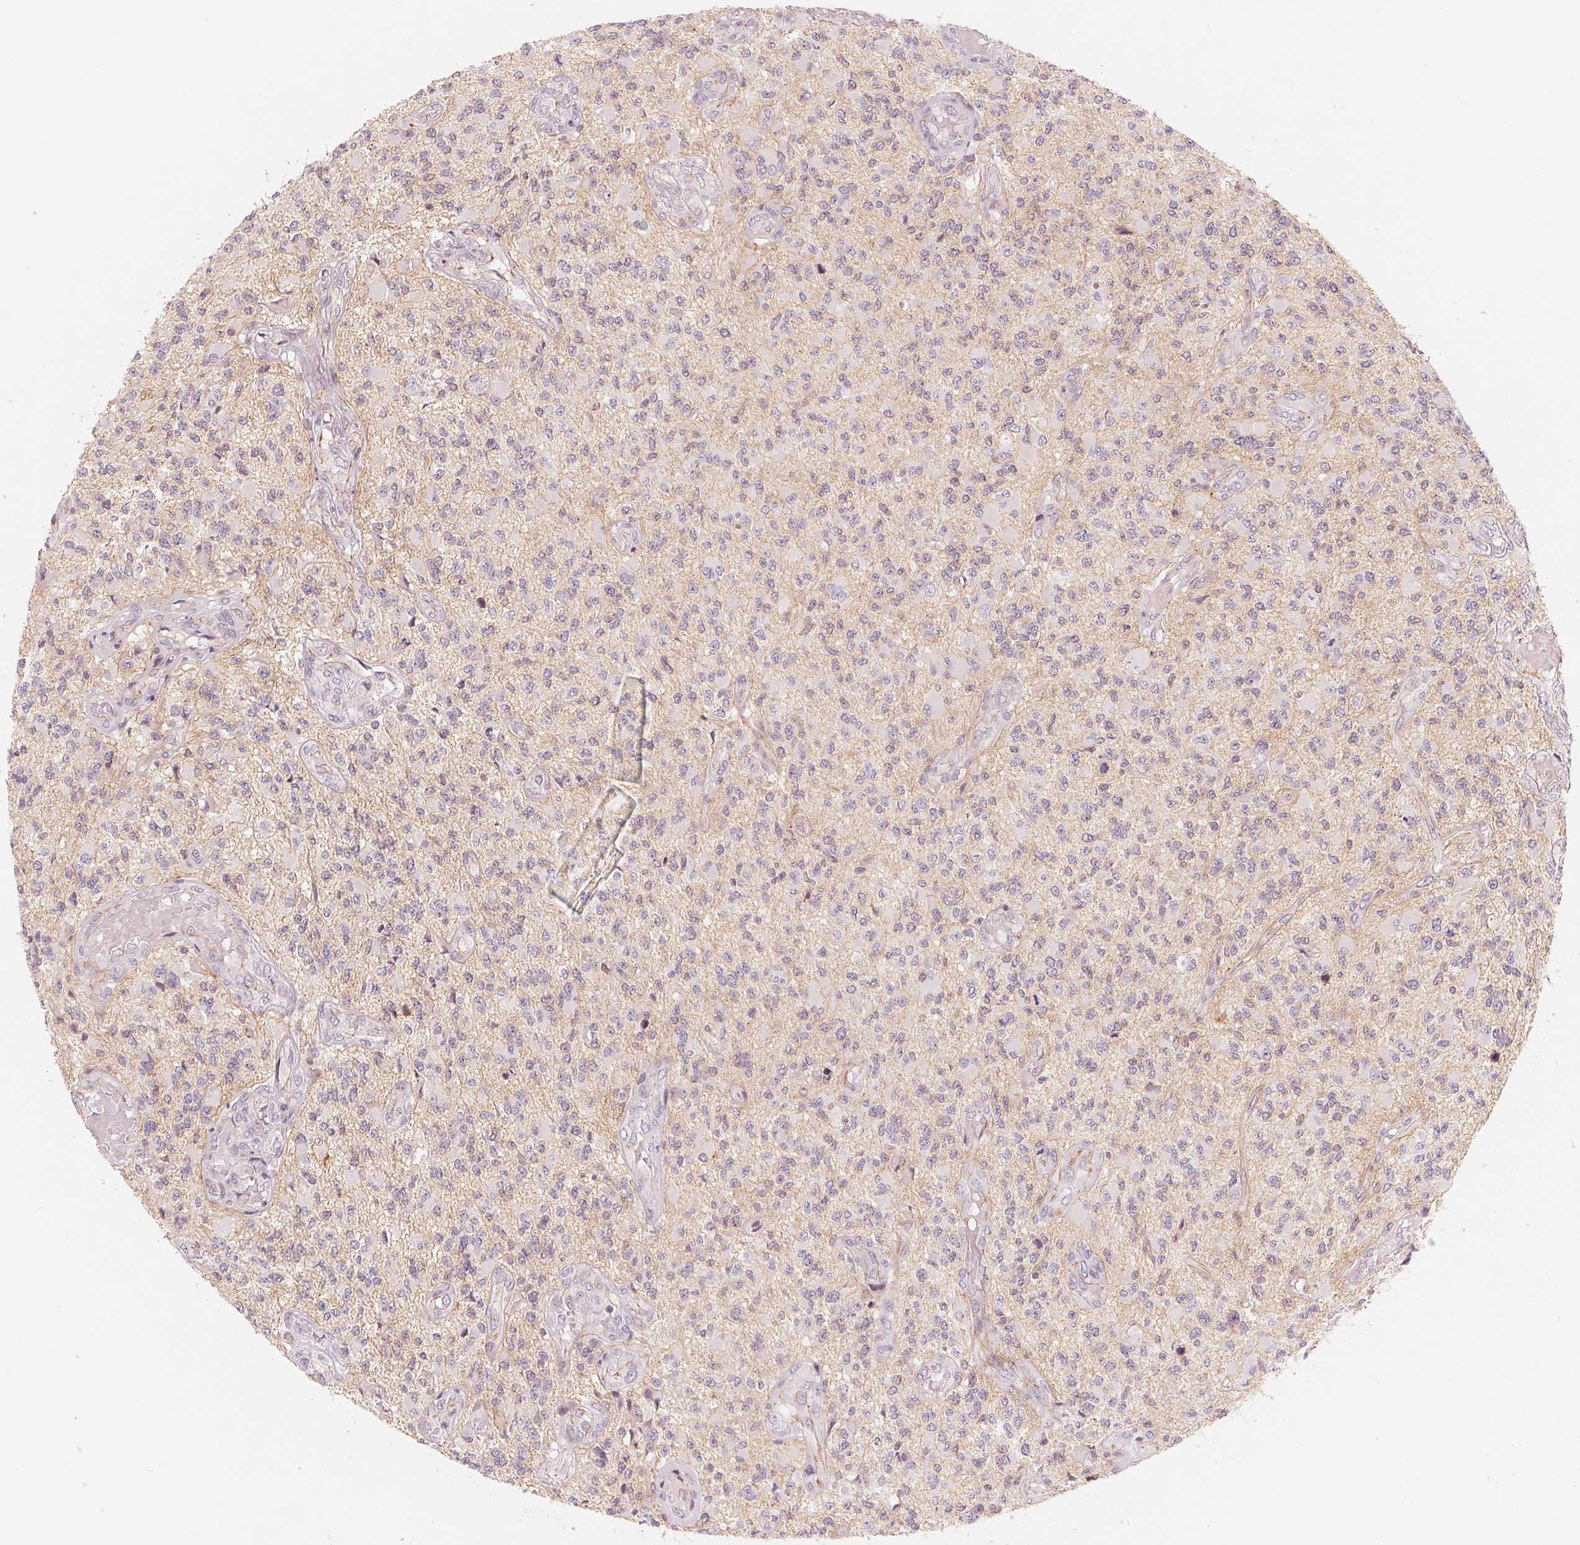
{"staining": {"intensity": "negative", "quantity": "none", "location": "none"}, "tissue": "glioma", "cell_type": "Tumor cells", "image_type": "cancer", "snomed": [{"axis": "morphology", "description": "Glioma, malignant, High grade"}, {"axis": "topography", "description": "Brain"}], "caption": "Image shows no protein staining in tumor cells of malignant glioma (high-grade) tissue. (DAB IHC with hematoxylin counter stain).", "gene": "SLC17A4", "patient": {"sex": "female", "age": 63}}